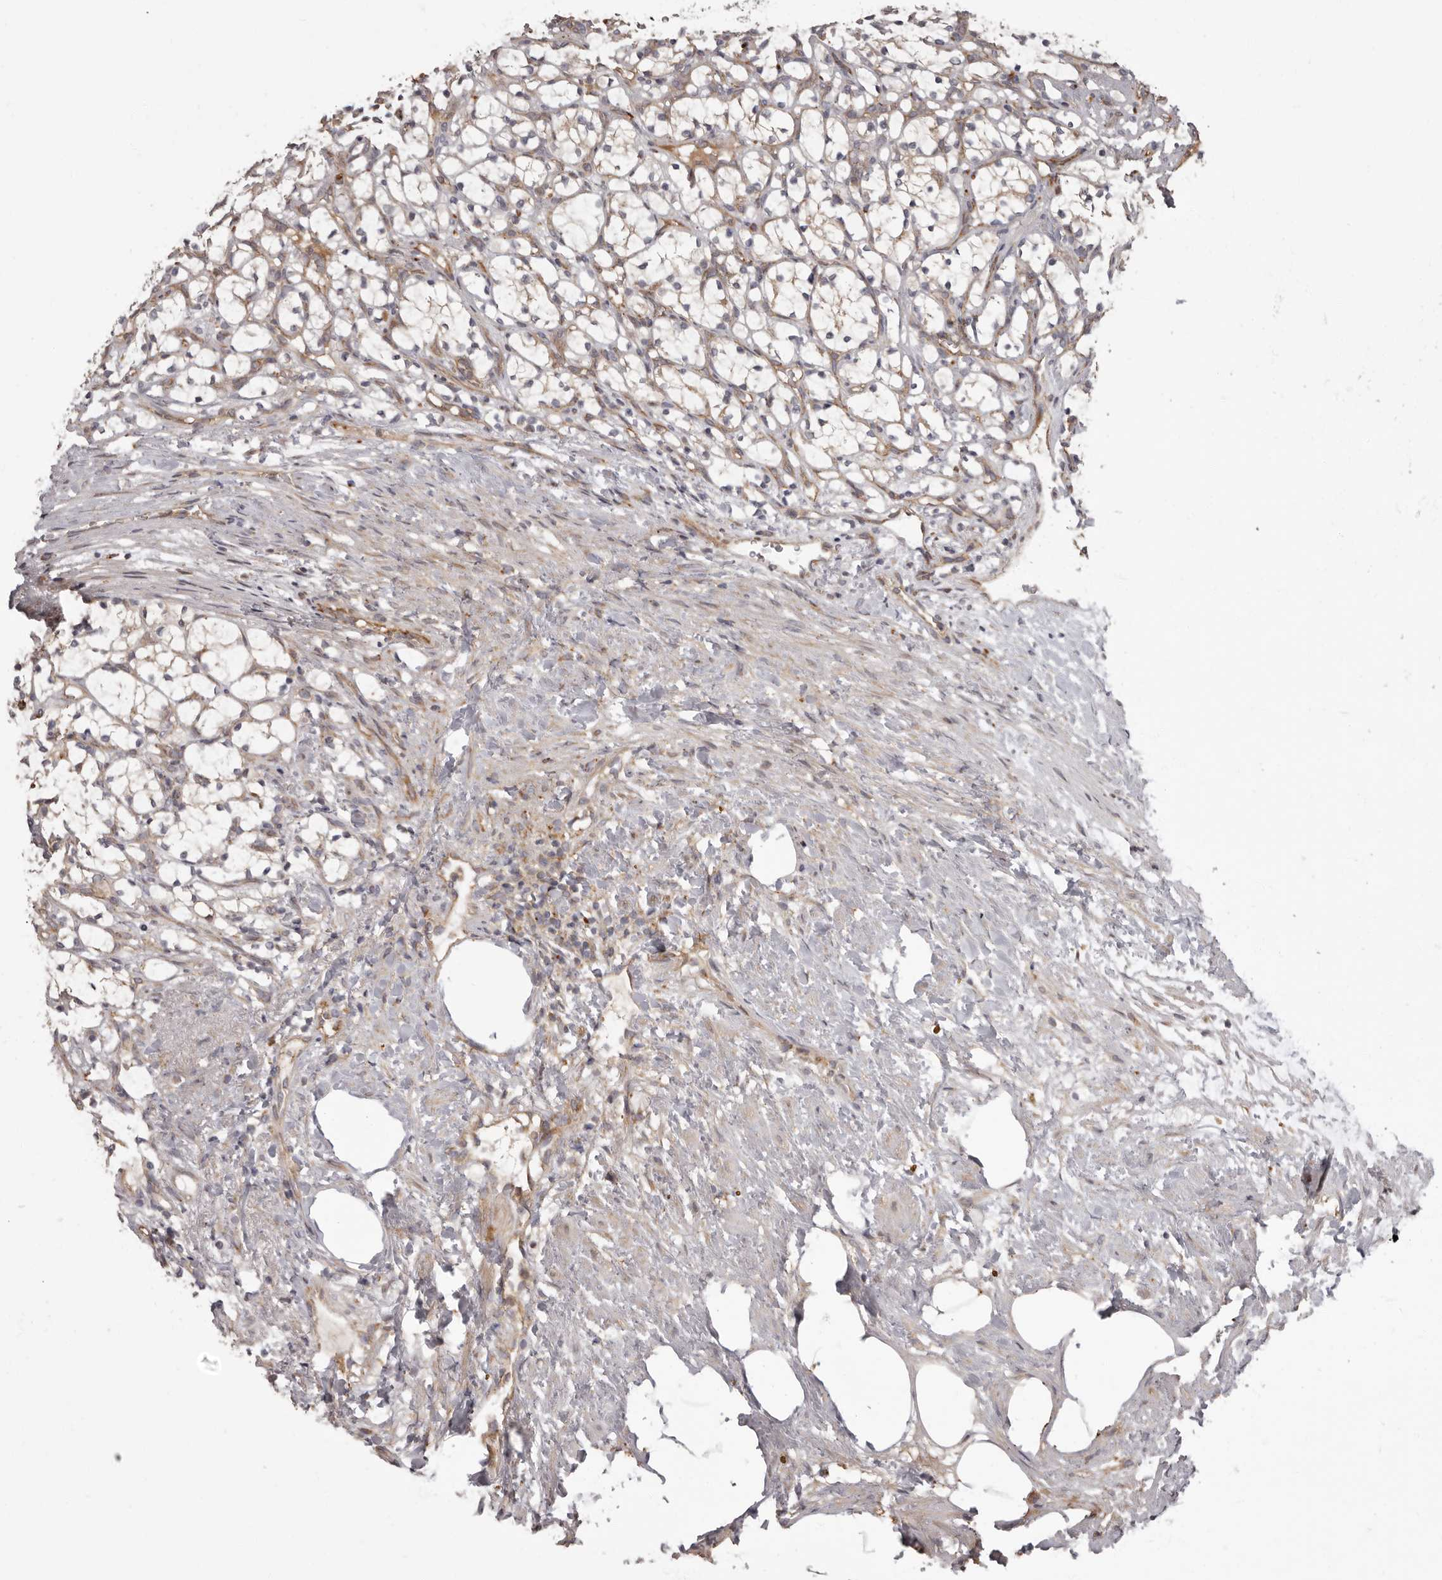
{"staining": {"intensity": "weak", "quantity": ">75%", "location": "cytoplasmic/membranous"}, "tissue": "renal cancer", "cell_type": "Tumor cells", "image_type": "cancer", "snomed": [{"axis": "morphology", "description": "Adenocarcinoma, NOS"}, {"axis": "topography", "description": "Kidney"}], "caption": "There is low levels of weak cytoplasmic/membranous staining in tumor cells of renal cancer (adenocarcinoma), as demonstrated by immunohistochemical staining (brown color).", "gene": "ADCY2", "patient": {"sex": "female", "age": 69}}